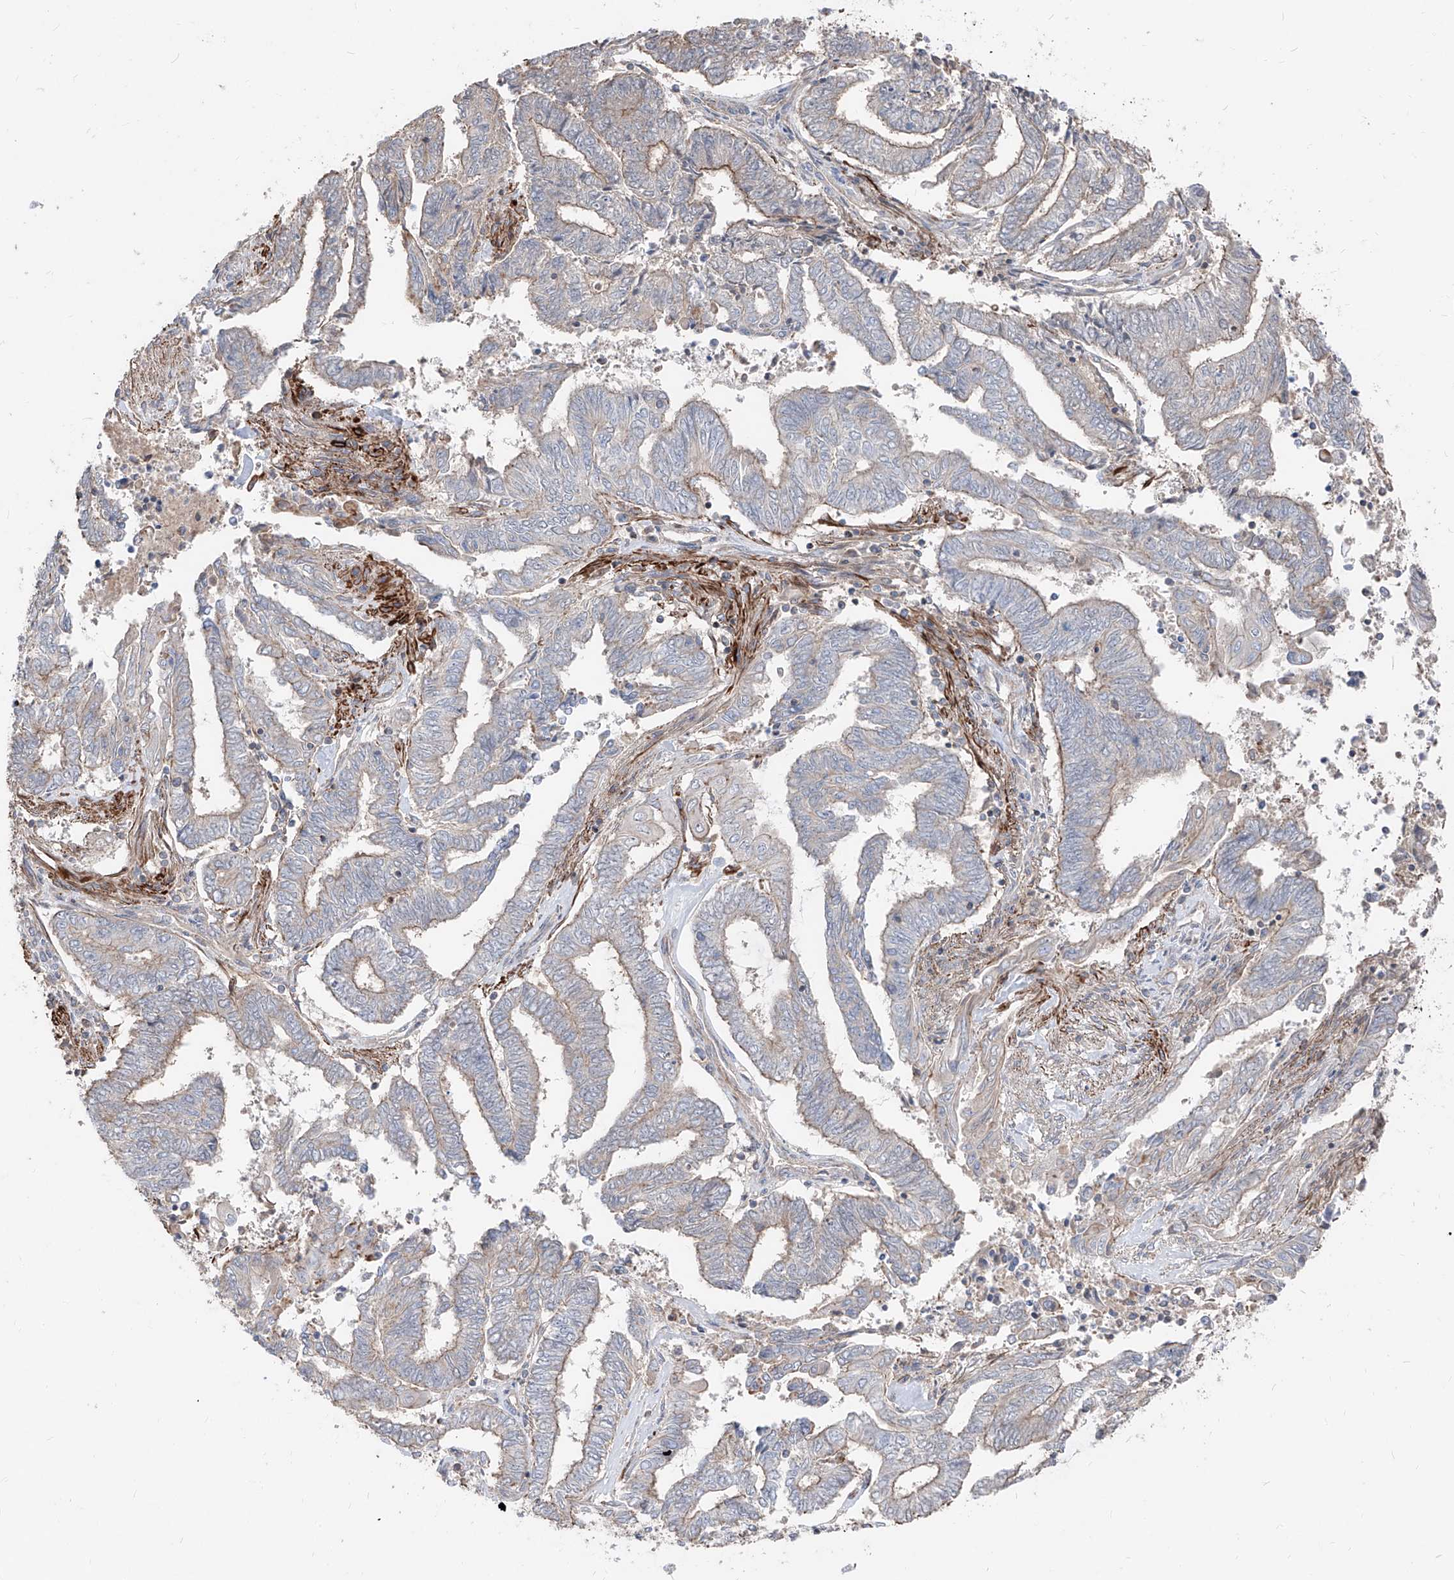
{"staining": {"intensity": "weak", "quantity": "25%-75%", "location": "cytoplasmic/membranous"}, "tissue": "endometrial cancer", "cell_type": "Tumor cells", "image_type": "cancer", "snomed": [{"axis": "morphology", "description": "Adenocarcinoma, NOS"}, {"axis": "topography", "description": "Uterus"}, {"axis": "topography", "description": "Endometrium"}], "caption": "A brown stain shows weak cytoplasmic/membranous positivity of a protein in endometrial adenocarcinoma tumor cells.", "gene": "UFD1", "patient": {"sex": "female", "age": 70}}